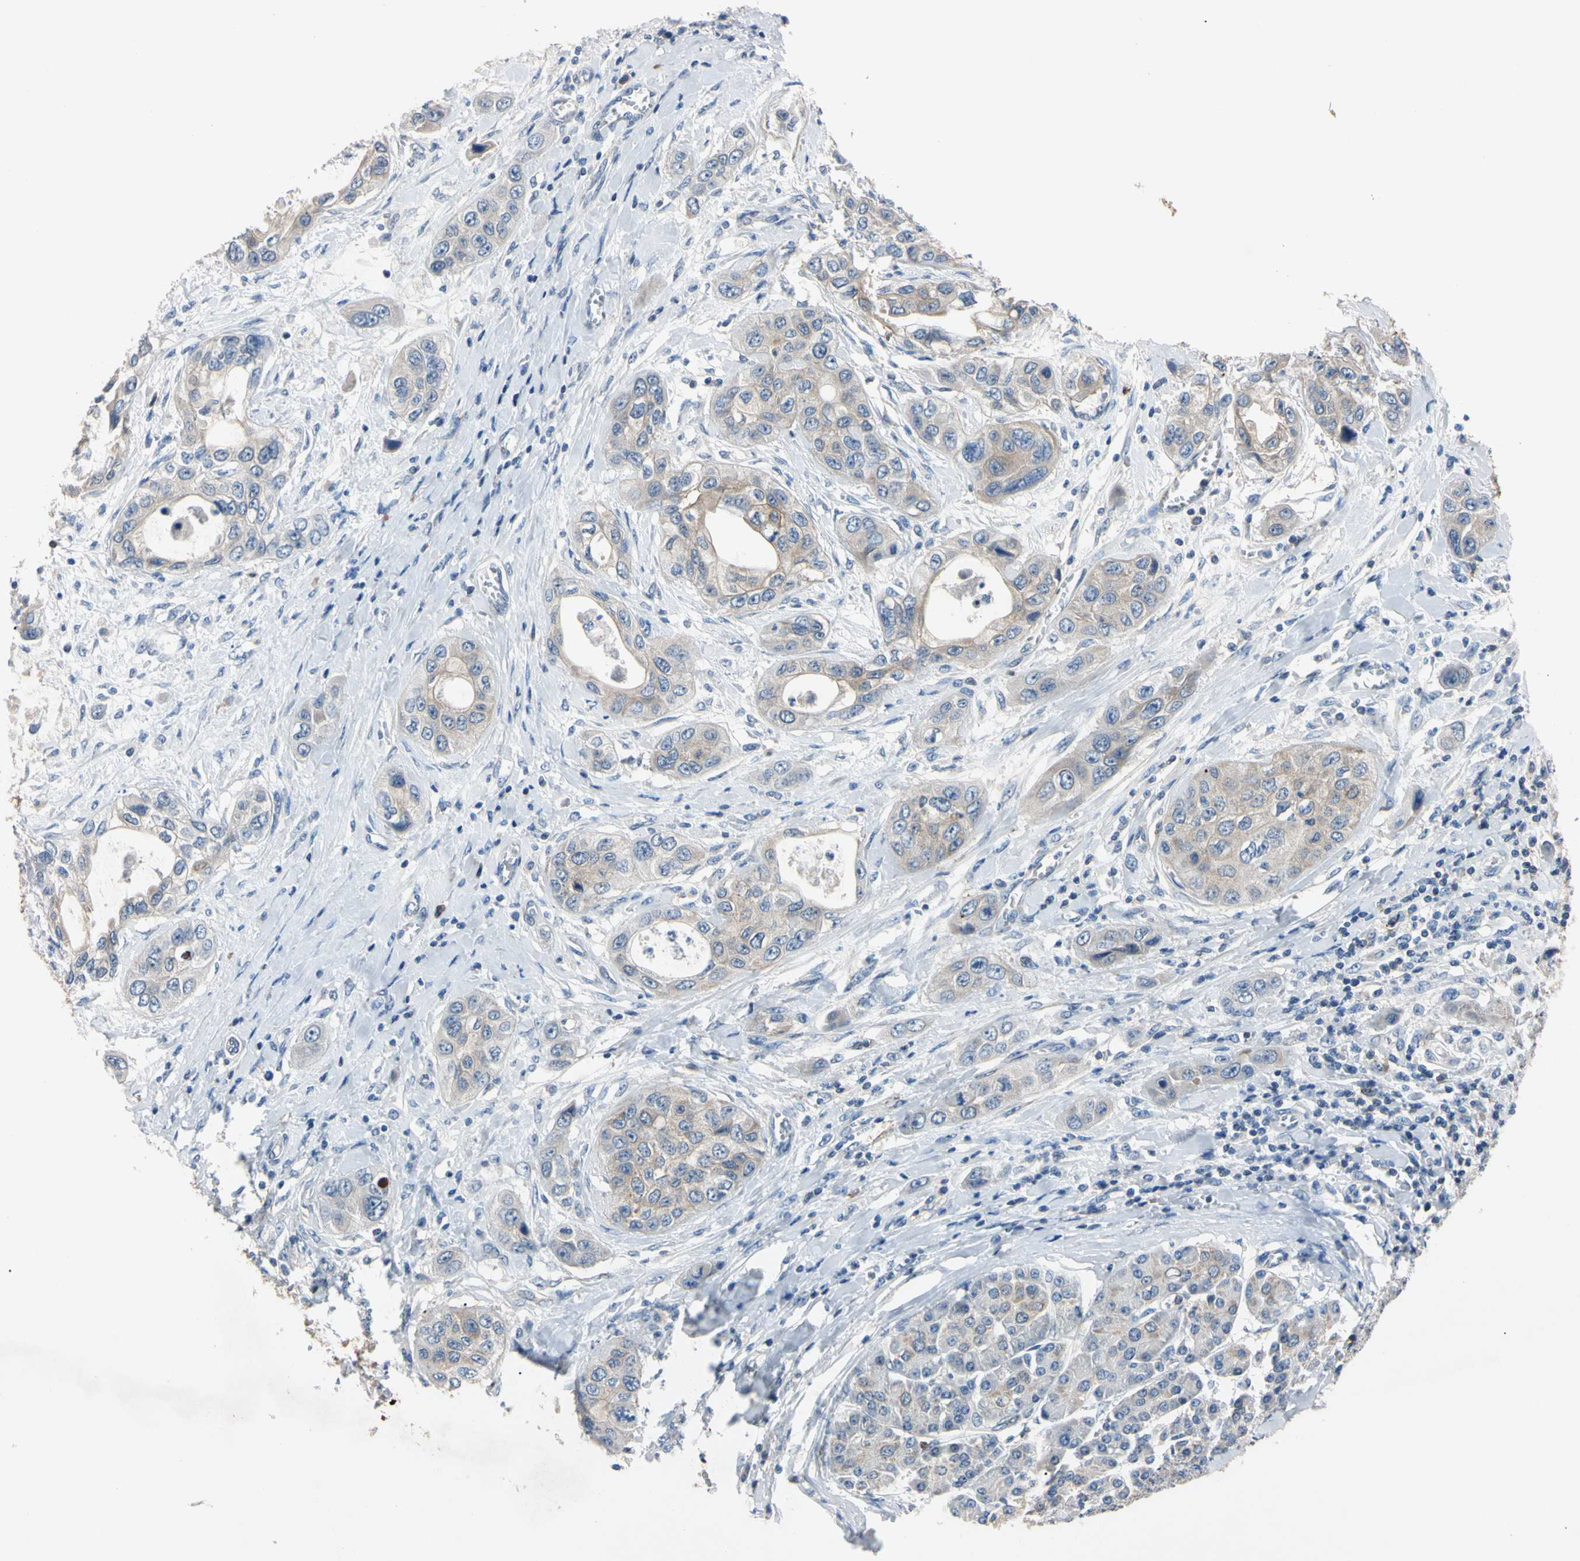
{"staining": {"intensity": "weak", "quantity": ">75%", "location": "cytoplasmic/membranous"}, "tissue": "pancreatic cancer", "cell_type": "Tumor cells", "image_type": "cancer", "snomed": [{"axis": "morphology", "description": "Adenocarcinoma, NOS"}, {"axis": "topography", "description": "Pancreas"}], "caption": "Tumor cells display low levels of weak cytoplasmic/membranous staining in approximately >75% of cells in human pancreatic adenocarcinoma.", "gene": "PNKD", "patient": {"sex": "female", "age": 70}}